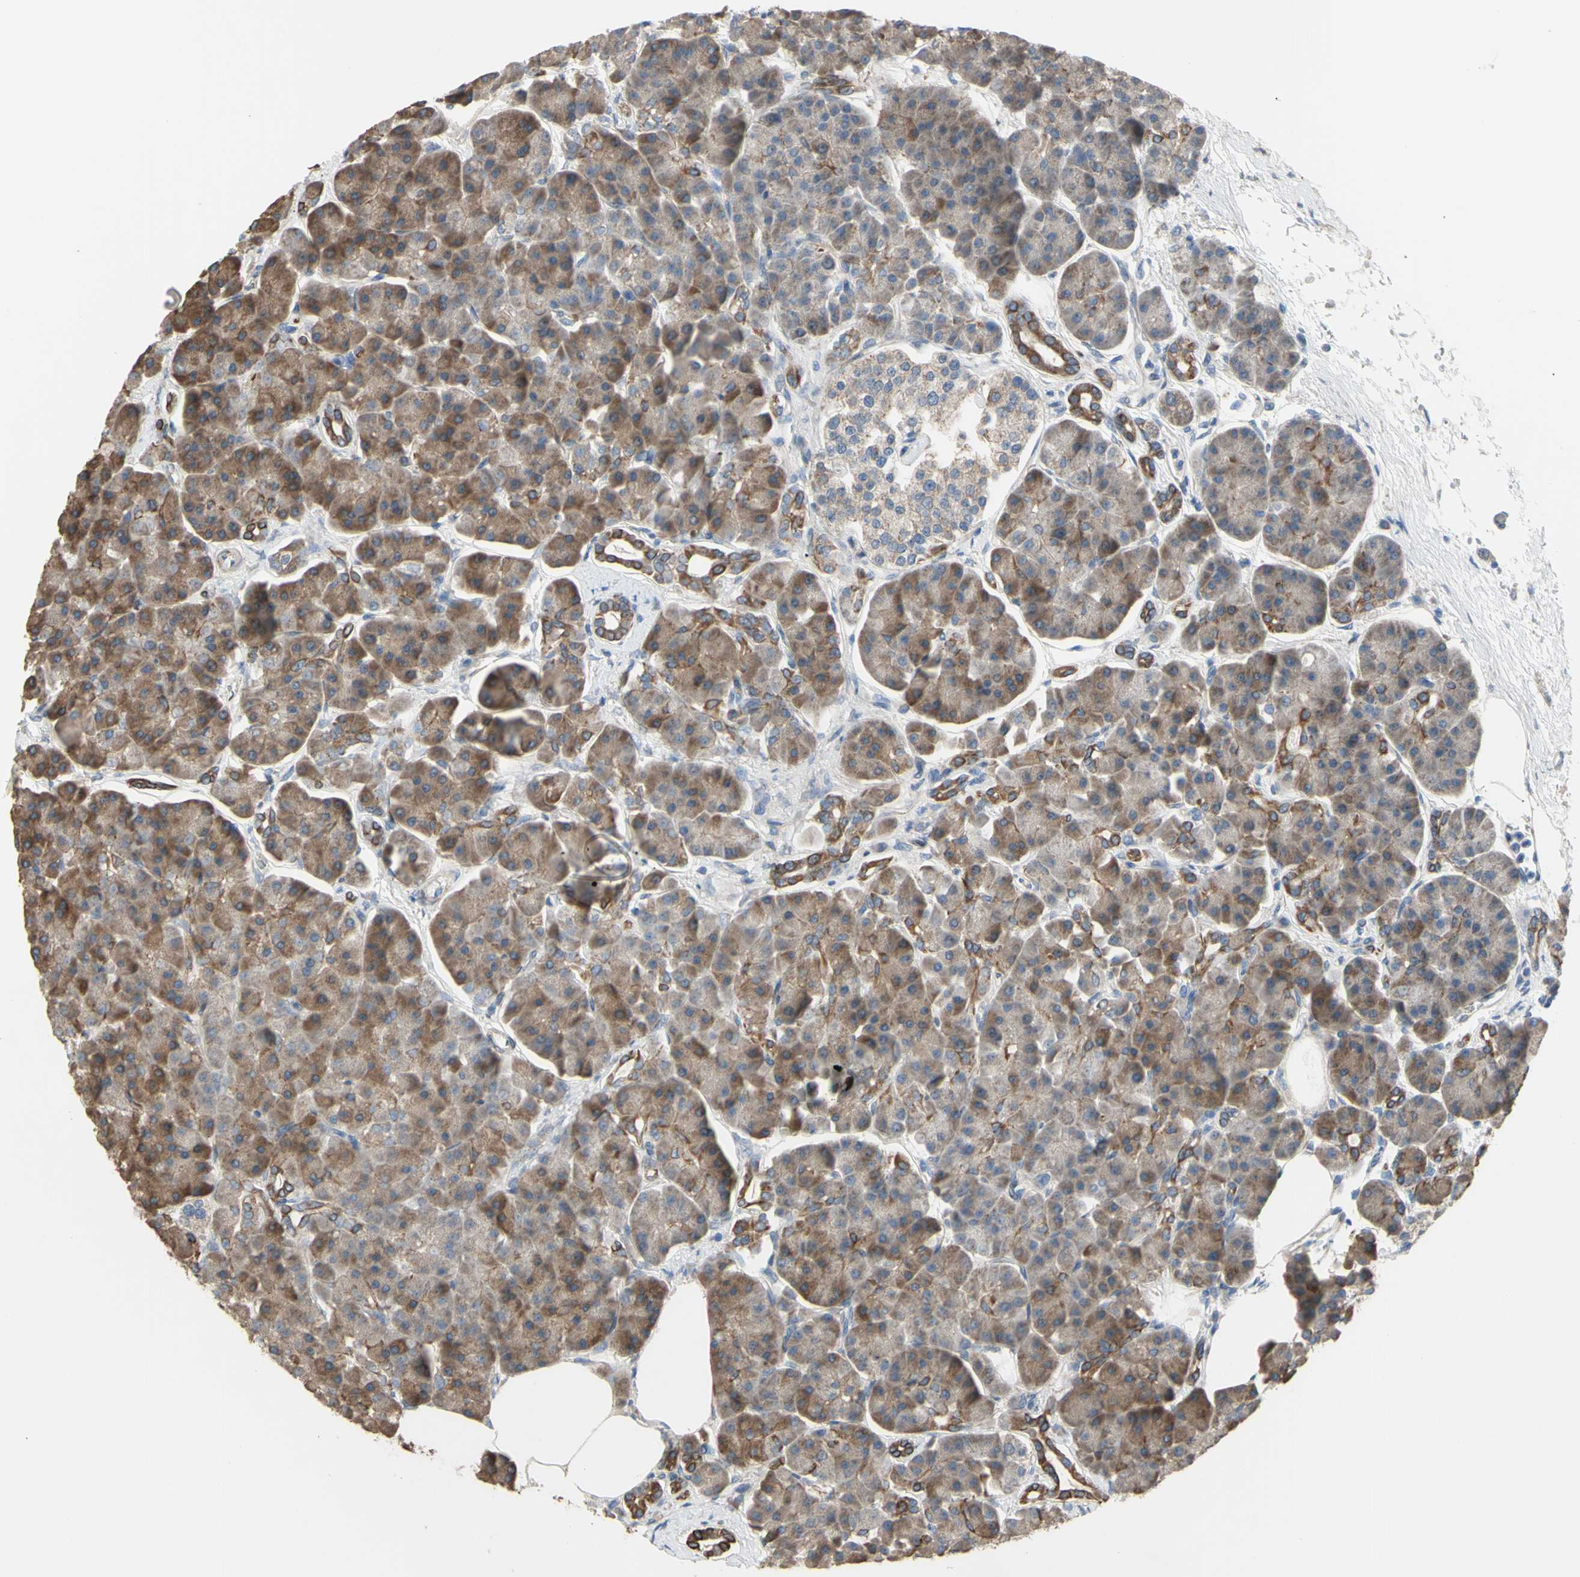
{"staining": {"intensity": "moderate", "quantity": ">75%", "location": "cytoplasmic/membranous"}, "tissue": "pancreas", "cell_type": "Exocrine glandular cells", "image_type": "normal", "snomed": [{"axis": "morphology", "description": "Normal tissue, NOS"}, {"axis": "topography", "description": "Pancreas"}], "caption": "A micrograph of human pancreas stained for a protein shows moderate cytoplasmic/membranous brown staining in exocrine glandular cells. The staining was performed using DAB (3,3'-diaminobenzidine), with brown indicating positive protein expression. Nuclei are stained blue with hematoxylin.", "gene": "GRAMD2B", "patient": {"sex": "female", "age": 70}}